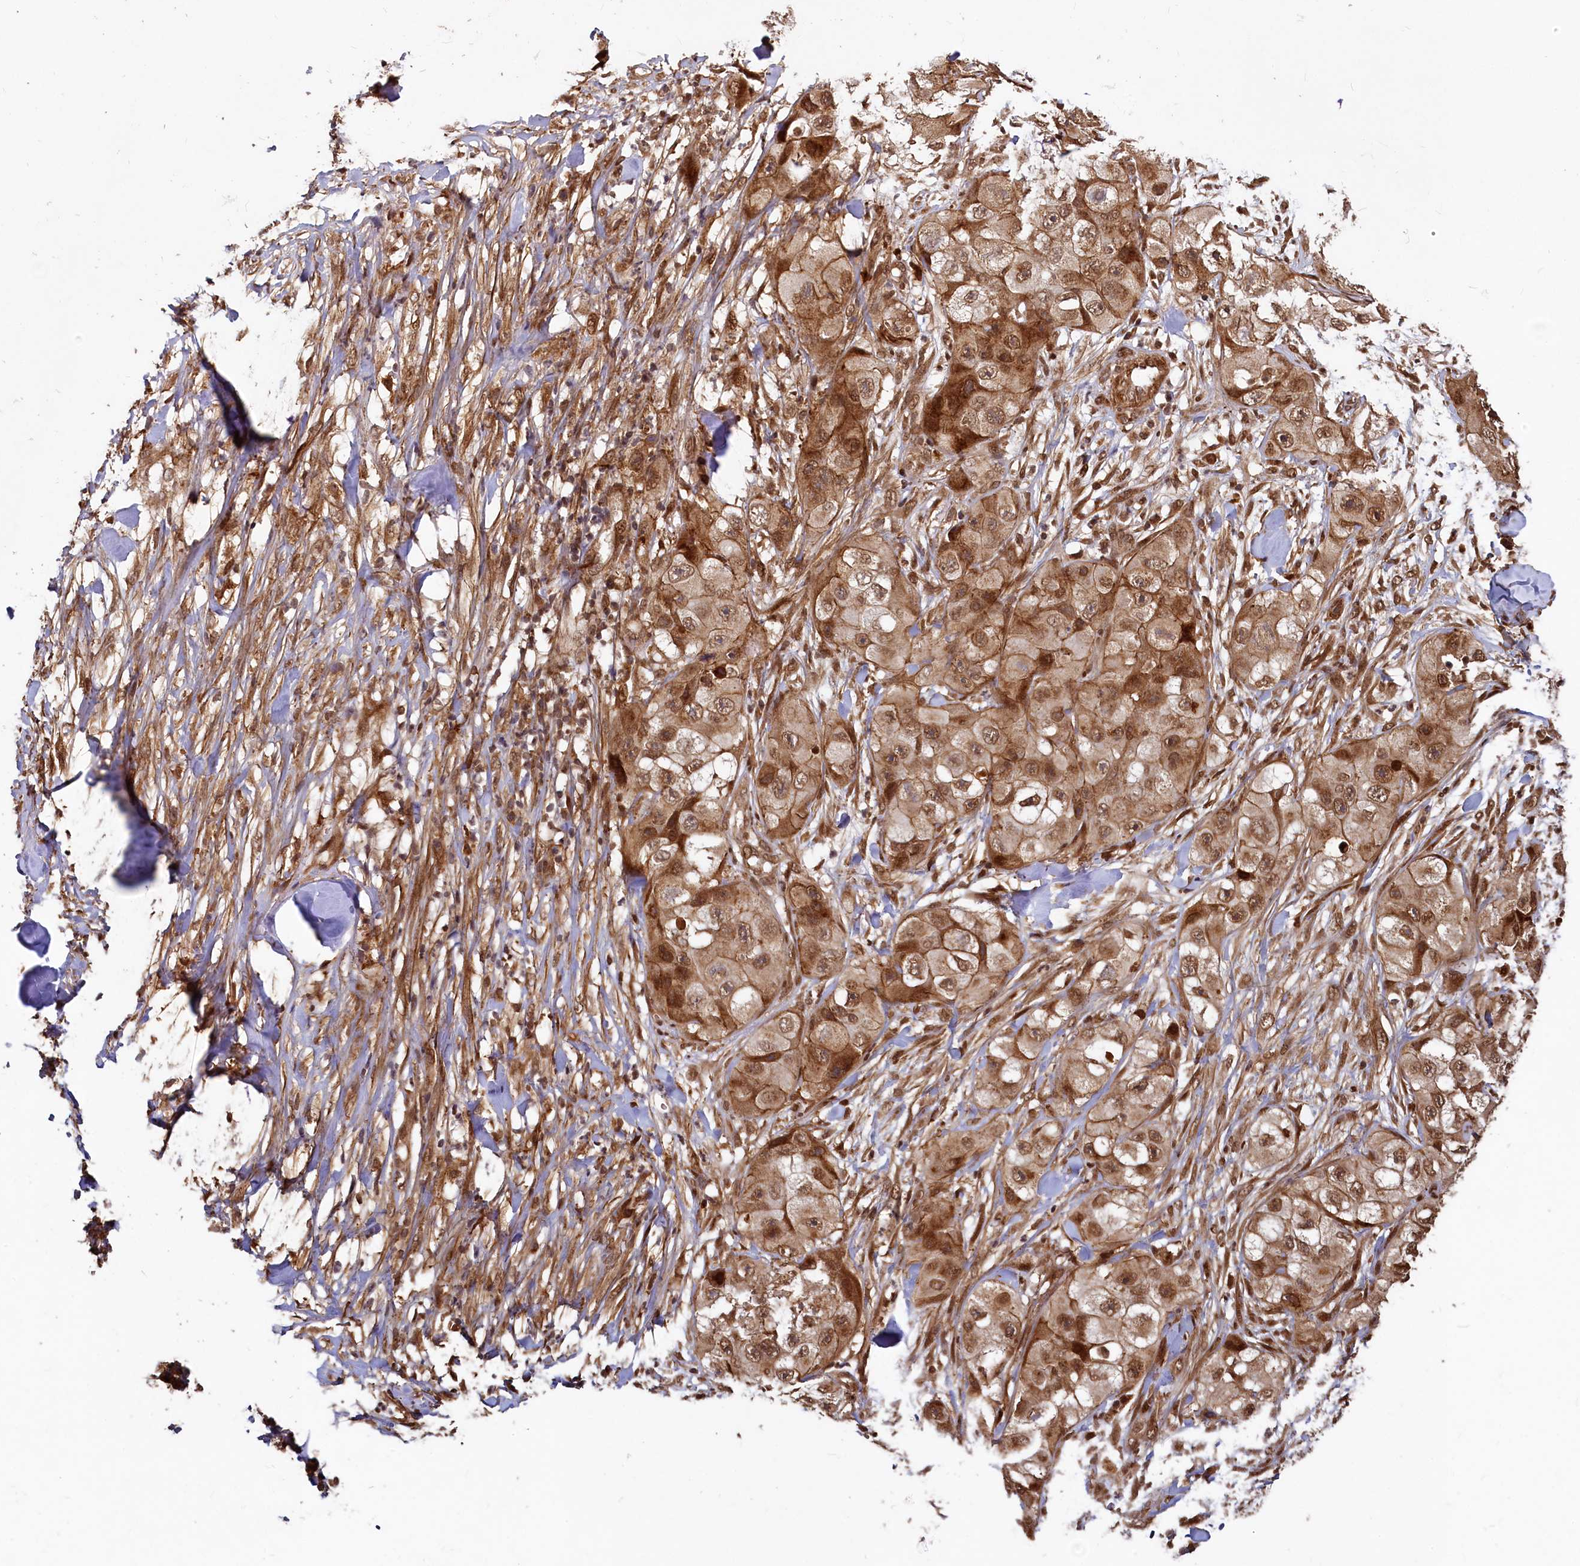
{"staining": {"intensity": "moderate", "quantity": ">75%", "location": "cytoplasmic/membranous,nuclear"}, "tissue": "skin cancer", "cell_type": "Tumor cells", "image_type": "cancer", "snomed": [{"axis": "morphology", "description": "Squamous cell carcinoma, NOS"}, {"axis": "topography", "description": "Skin"}, {"axis": "topography", "description": "Subcutis"}], "caption": "Squamous cell carcinoma (skin) stained with immunohistochemistry (IHC) shows moderate cytoplasmic/membranous and nuclear expression in approximately >75% of tumor cells.", "gene": "TRIM23", "patient": {"sex": "male", "age": 73}}